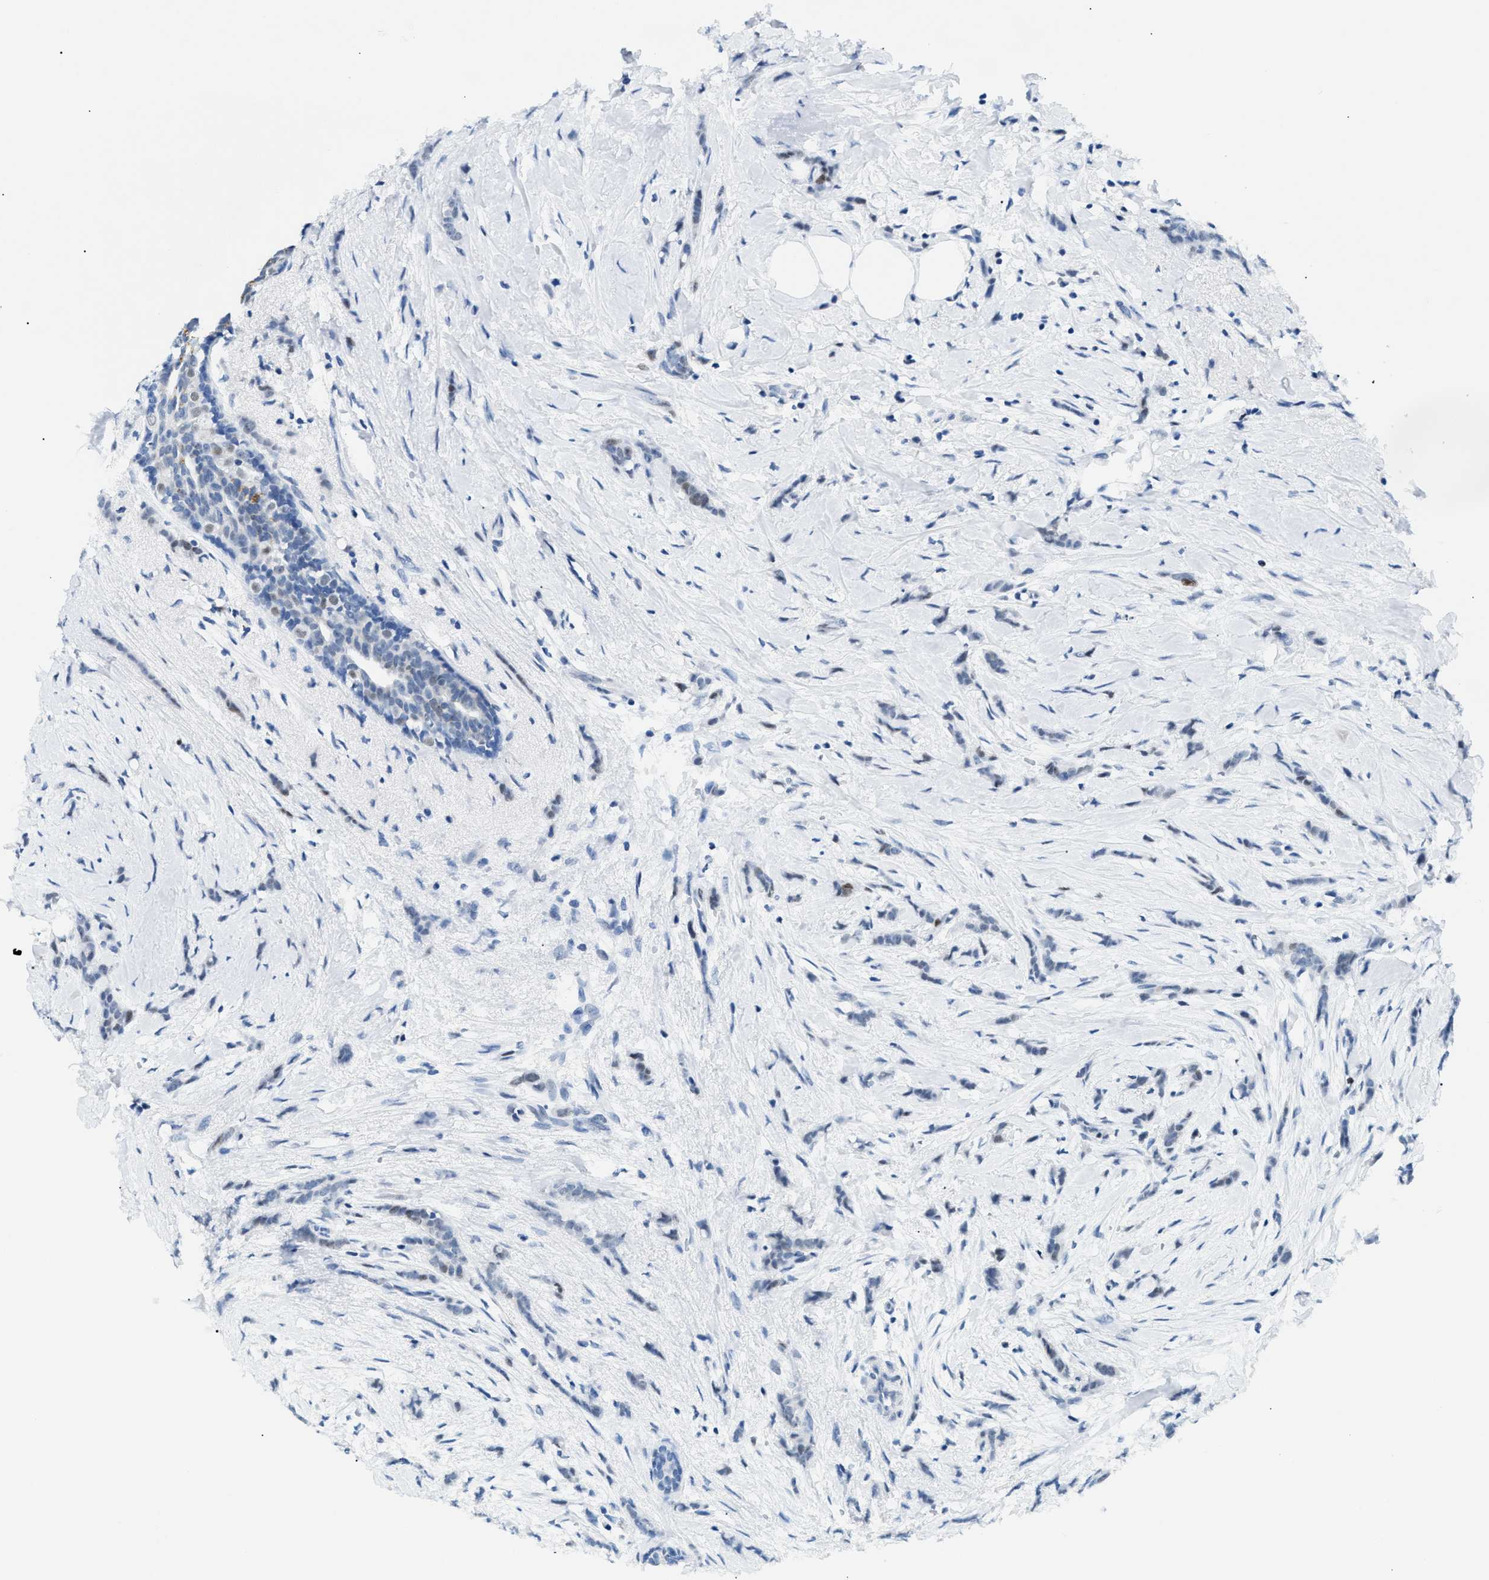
{"staining": {"intensity": "weak", "quantity": "<25%", "location": "nuclear"}, "tissue": "breast cancer", "cell_type": "Tumor cells", "image_type": "cancer", "snomed": [{"axis": "morphology", "description": "Lobular carcinoma, in situ"}, {"axis": "morphology", "description": "Lobular carcinoma"}, {"axis": "topography", "description": "Breast"}], "caption": "Lobular carcinoma in situ (breast) stained for a protein using IHC reveals no positivity tumor cells.", "gene": "SMARCC1", "patient": {"sex": "female", "age": 41}}